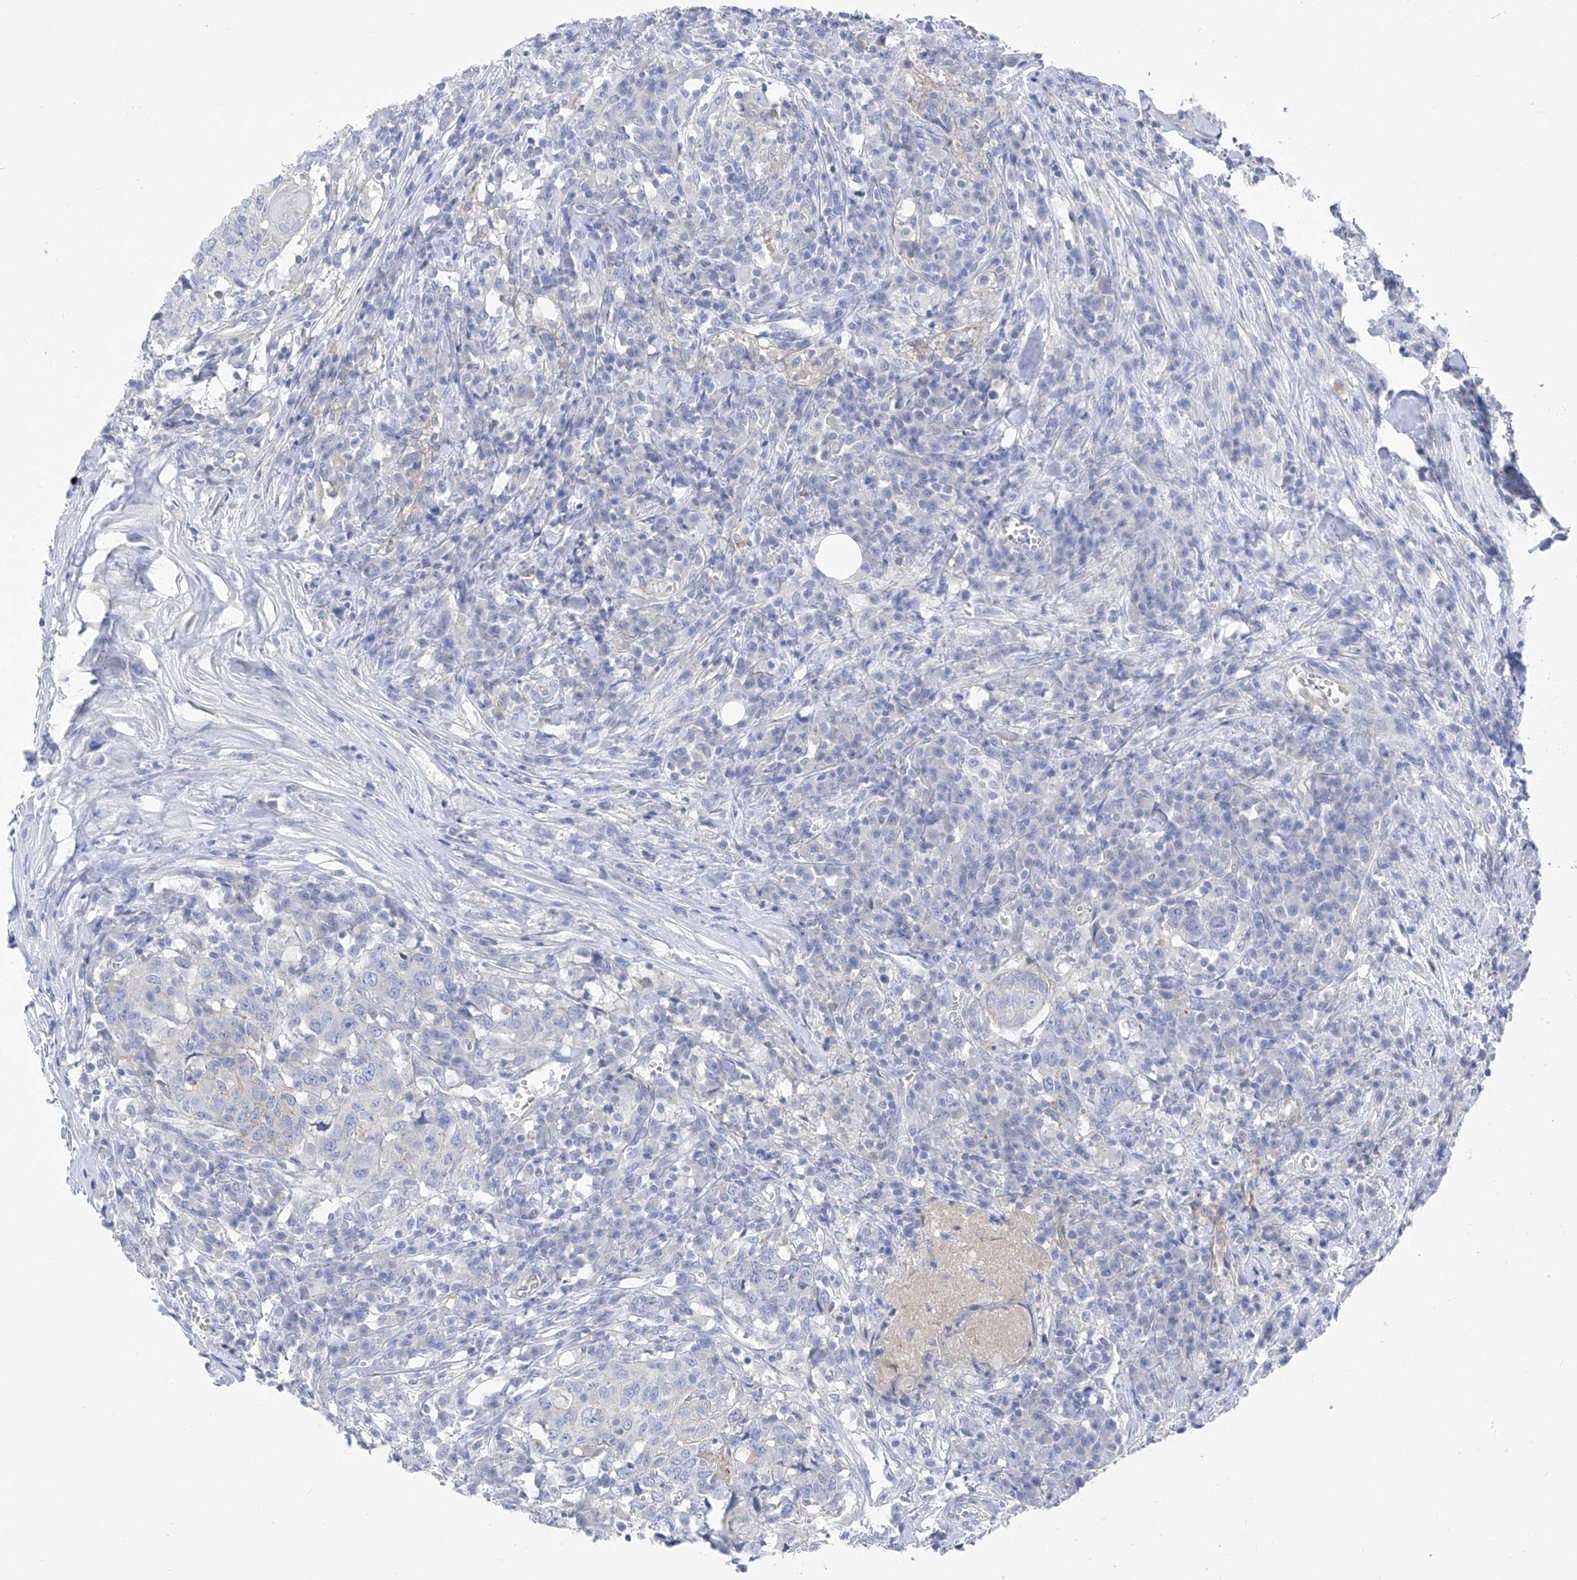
{"staining": {"intensity": "negative", "quantity": "none", "location": "none"}, "tissue": "head and neck cancer", "cell_type": "Tumor cells", "image_type": "cancer", "snomed": [{"axis": "morphology", "description": "Squamous cell carcinoma, NOS"}, {"axis": "topography", "description": "Head-Neck"}], "caption": "Immunohistochemistry (IHC) of human squamous cell carcinoma (head and neck) shows no staining in tumor cells.", "gene": "ITGA9", "patient": {"sex": "male", "age": 66}}